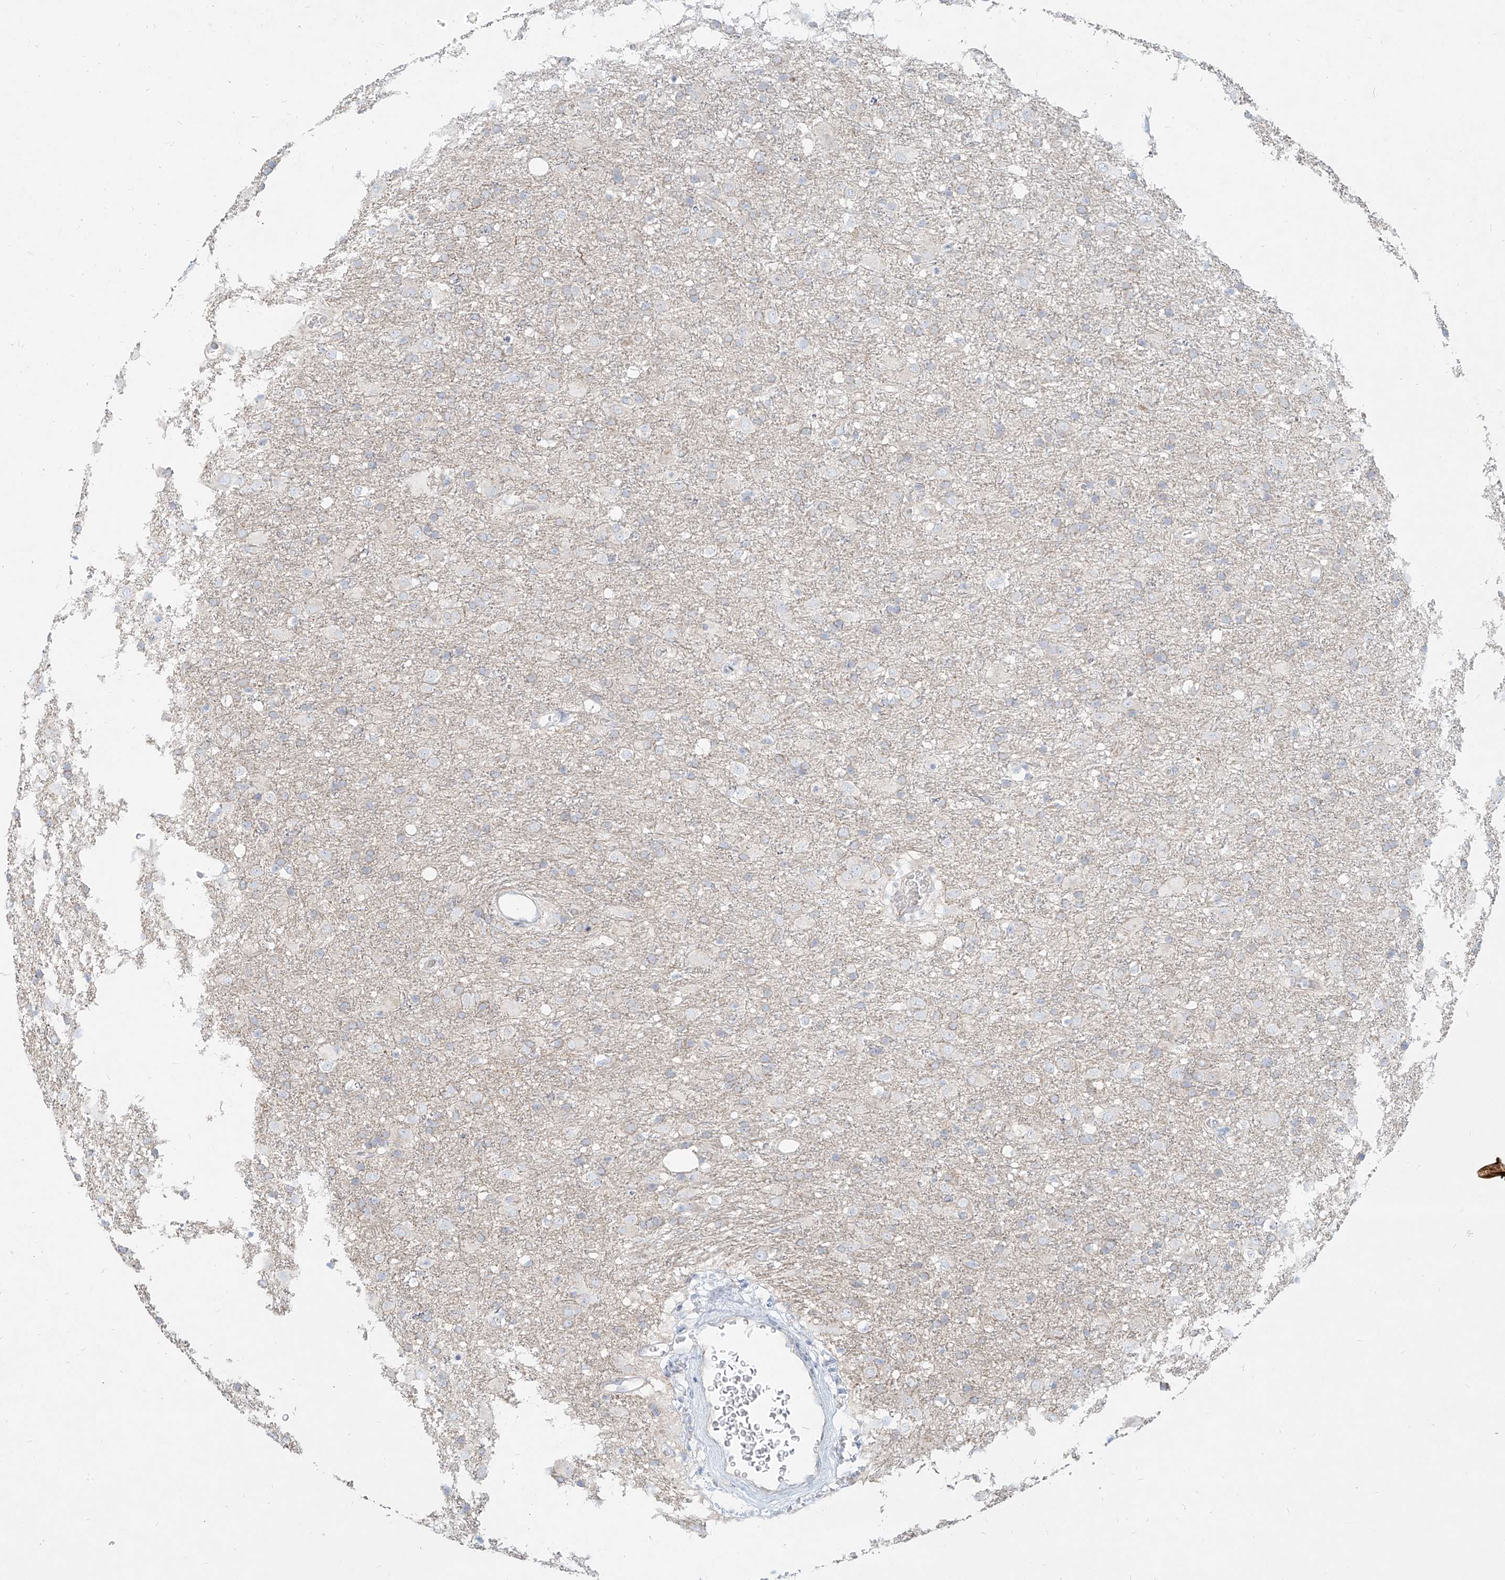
{"staining": {"intensity": "negative", "quantity": "none", "location": "none"}, "tissue": "glioma", "cell_type": "Tumor cells", "image_type": "cancer", "snomed": [{"axis": "morphology", "description": "Glioma, malignant, Low grade"}, {"axis": "topography", "description": "Brain"}], "caption": "Protein analysis of malignant glioma (low-grade) displays no significant staining in tumor cells. Brightfield microscopy of immunohistochemistry (IHC) stained with DAB (brown) and hematoxylin (blue), captured at high magnification.", "gene": "MTX2", "patient": {"sex": "male", "age": 65}}